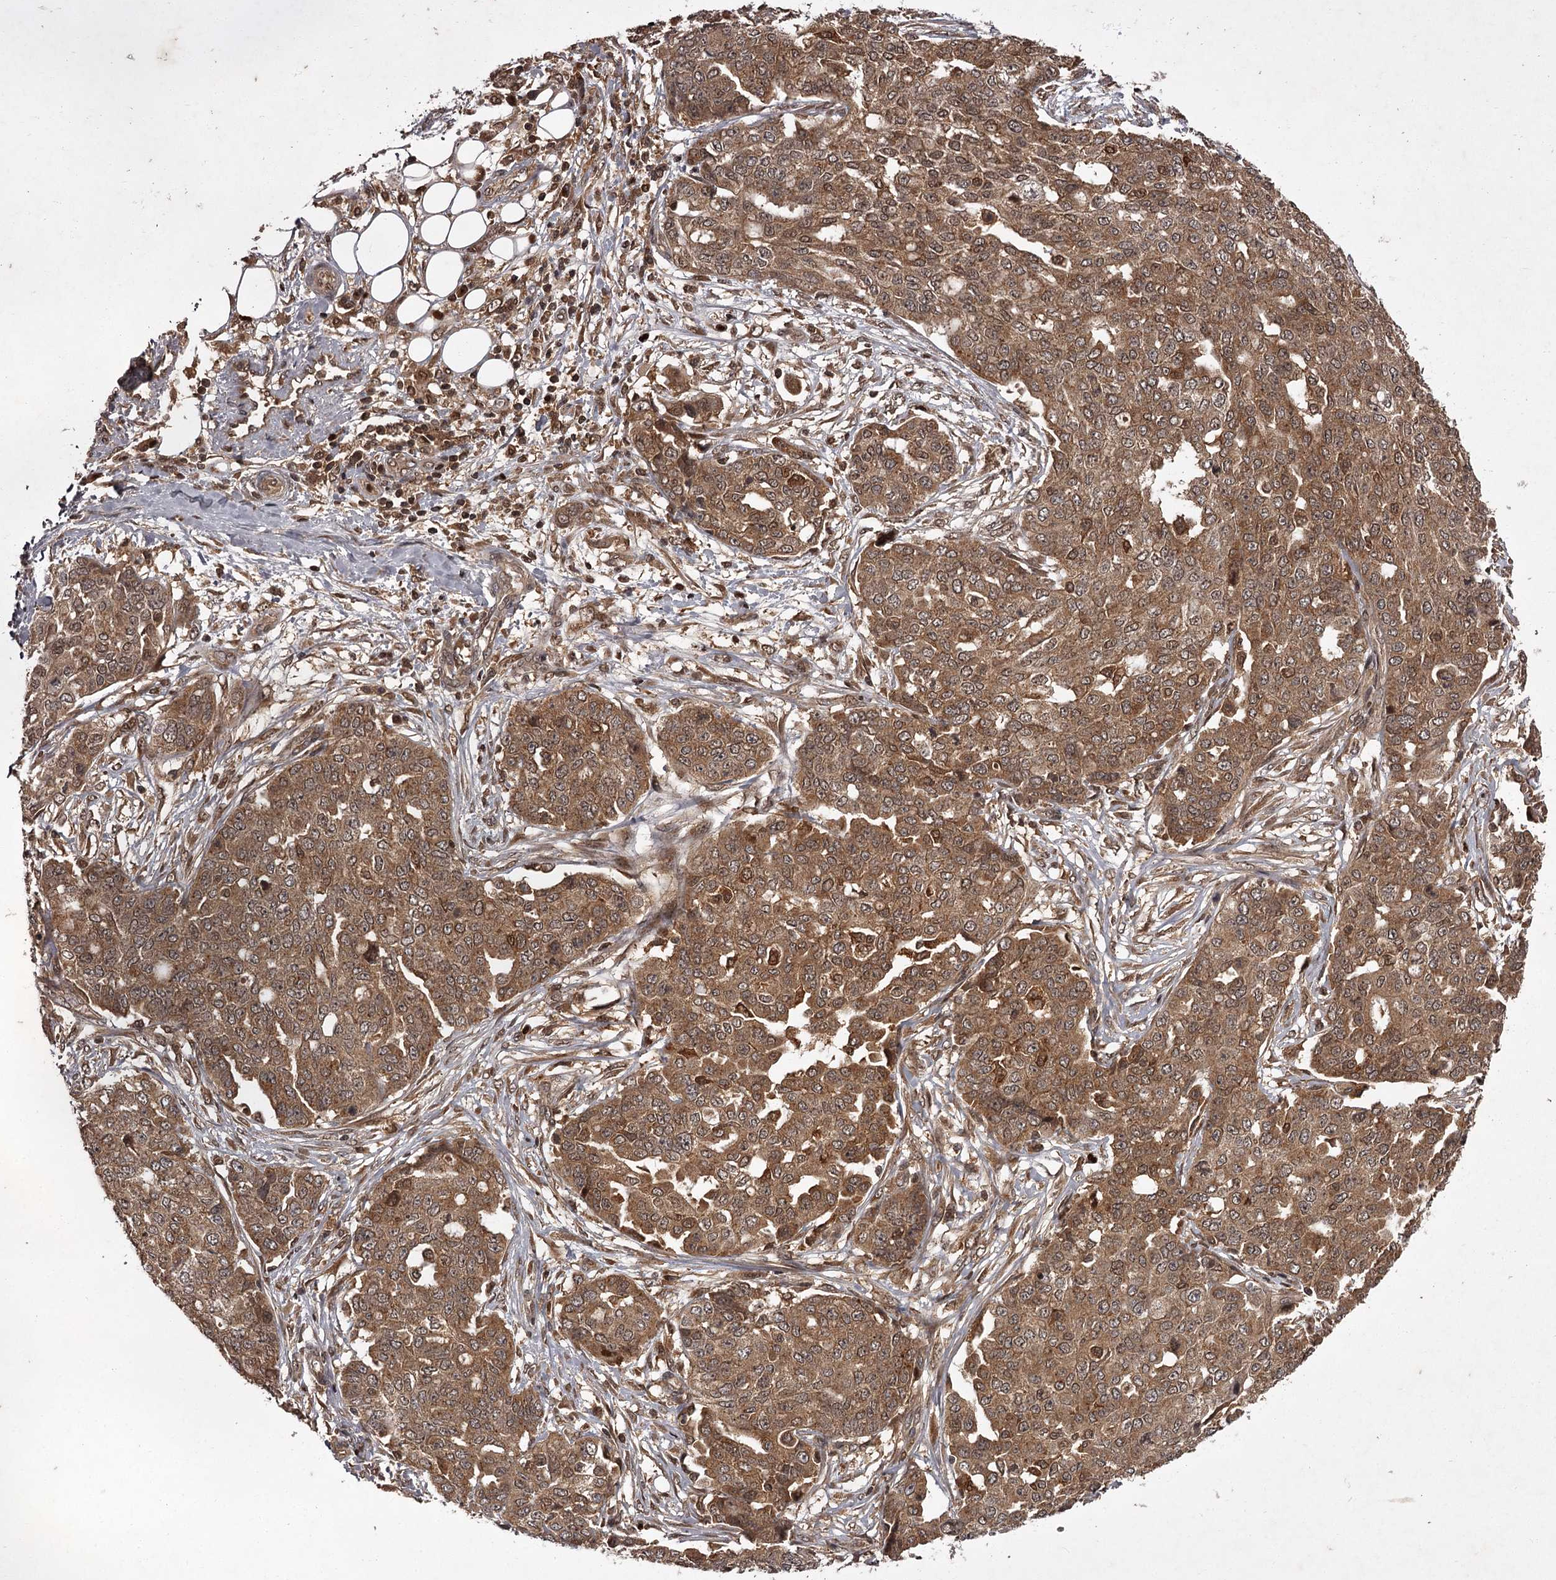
{"staining": {"intensity": "moderate", "quantity": ">75%", "location": "cytoplasmic/membranous"}, "tissue": "ovarian cancer", "cell_type": "Tumor cells", "image_type": "cancer", "snomed": [{"axis": "morphology", "description": "Cystadenocarcinoma, serous, NOS"}, {"axis": "topography", "description": "Soft tissue"}, {"axis": "topography", "description": "Ovary"}], "caption": "A photomicrograph of human ovarian serous cystadenocarcinoma stained for a protein shows moderate cytoplasmic/membranous brown staining in tumor cells.", "gene": "TBC1D23", "patient": {"sex": "female", "age": 57}}